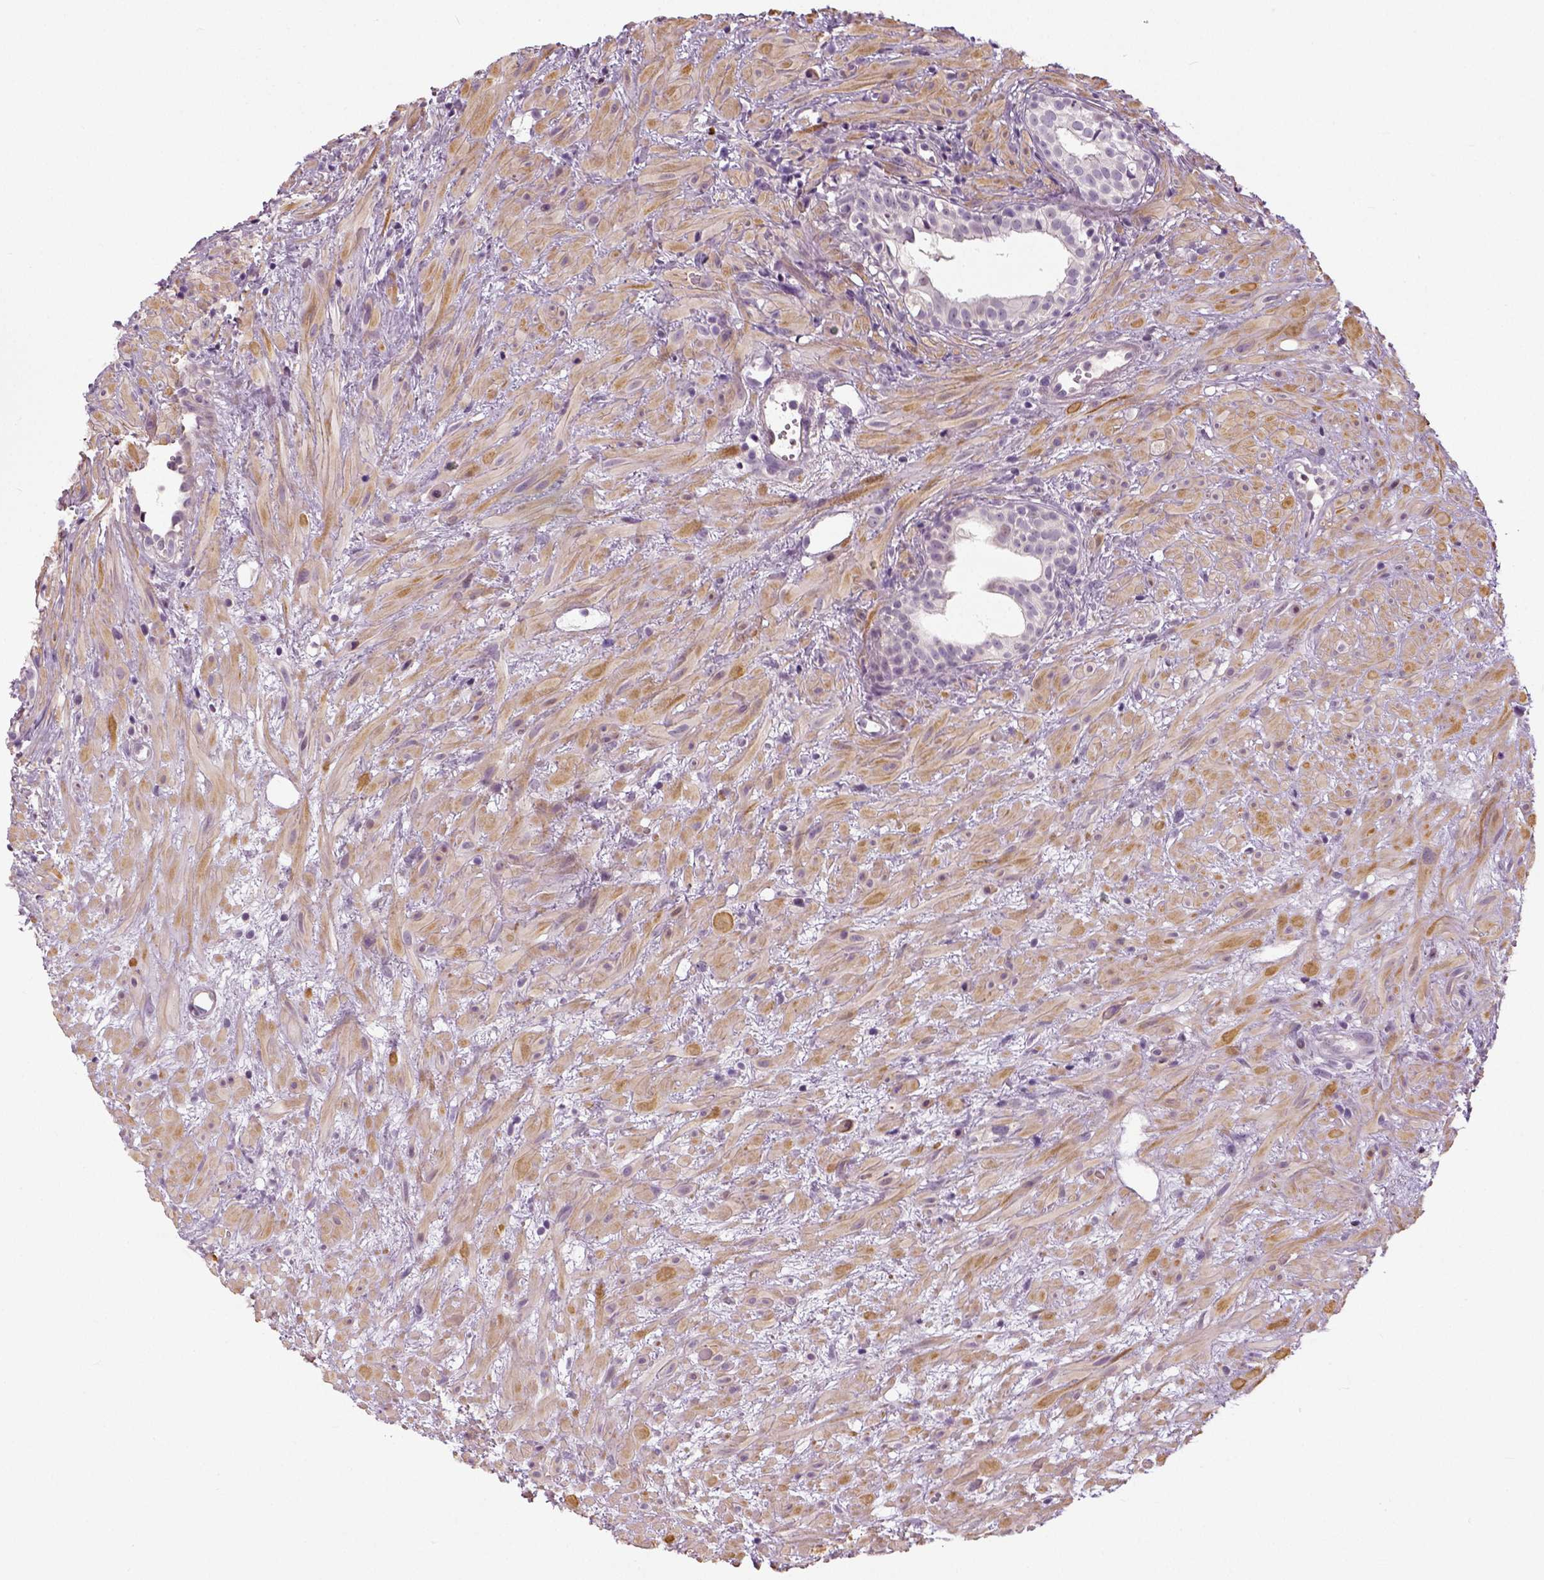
{"staining": {"intensity": "negative", "quantity": "none", "location": "none"}, "tissue": "prostate cancer", "cell_type": "Tumor cells", "image_type": "cancer", "snomed": [{"axis": "morphology", "description": "Adenocarcinoma, High grade"}, {"axis": "topography", "description": "Prostate"}], "caption": "Protein analysis of prostate adenocarcinoma (high-grade) displays no significant staining in tumor cells.", "gene": "NECAB1", "patient": {"sex": "male", "age": 79}}